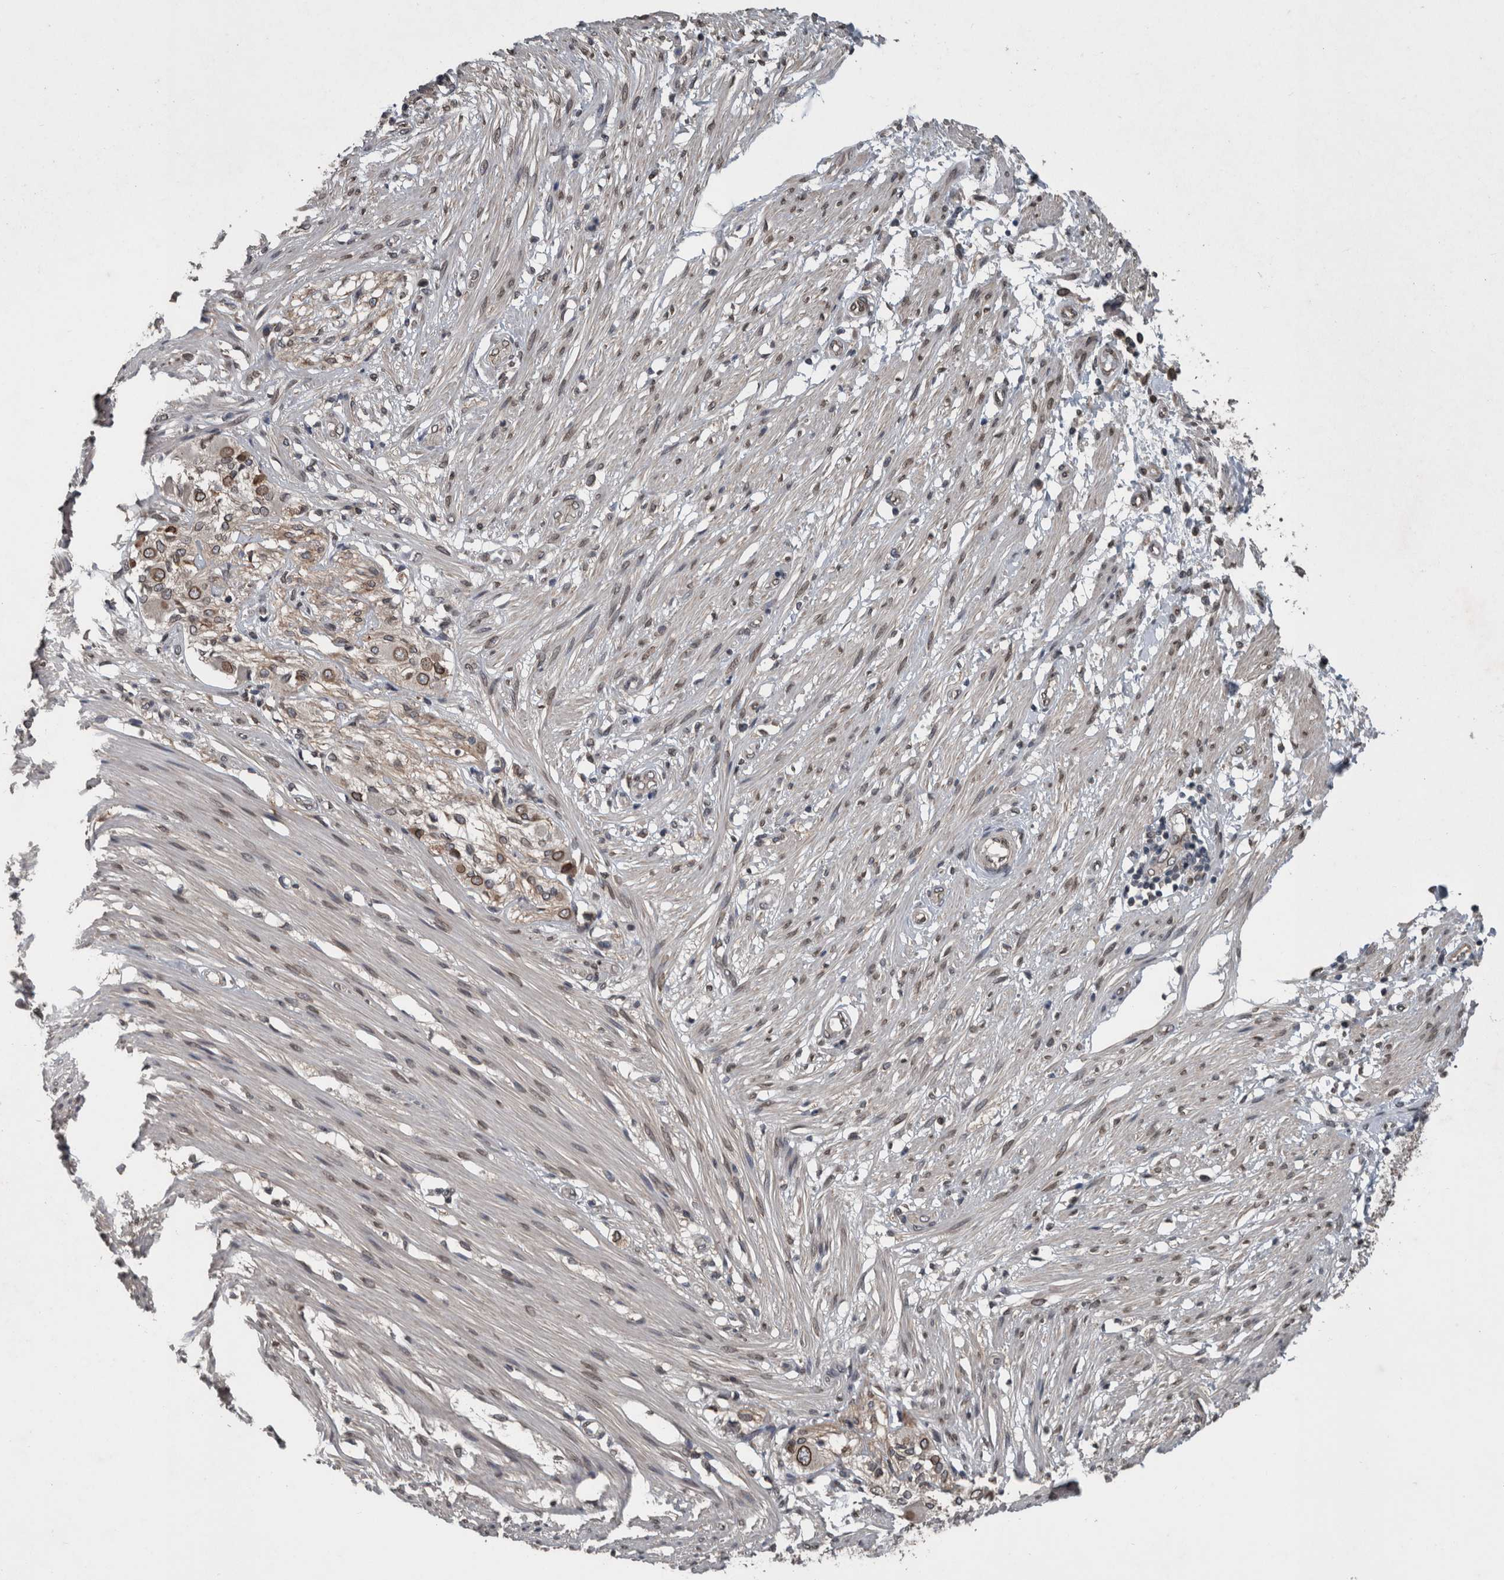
{"staining": {"intensity": "moderate", "quantity": "25%-75%", "location": "cytoplasmic/membranous,nuclear"}, "tissue": "smooth muscle", "cell_type": "Smooth muscle cells", "image_type": "normal", "snomed": [{"axis": "morphology", "description": "Normal tissue, NOS"}, {"axis": "morphology", "description": "Adenocarcinoma, NOS"}, {"axis": "topography", "description": "Smooth muscle"}, {"axis": "topography", "description": "Colon"}], "caption": "A high-resolution photomicrograph shows immunohistochemistry (IHC) staining of unremarkable smooth muscle, which reveals moderate cytoplasmic/membranous,nuclear expression in about 25%-75% of smooth muscle cells. The protein of interest is shown in brown color, while the nuclei are stained blue.", "gene": "RANBP2", "patient": {"sex": "male", "age": 14}}